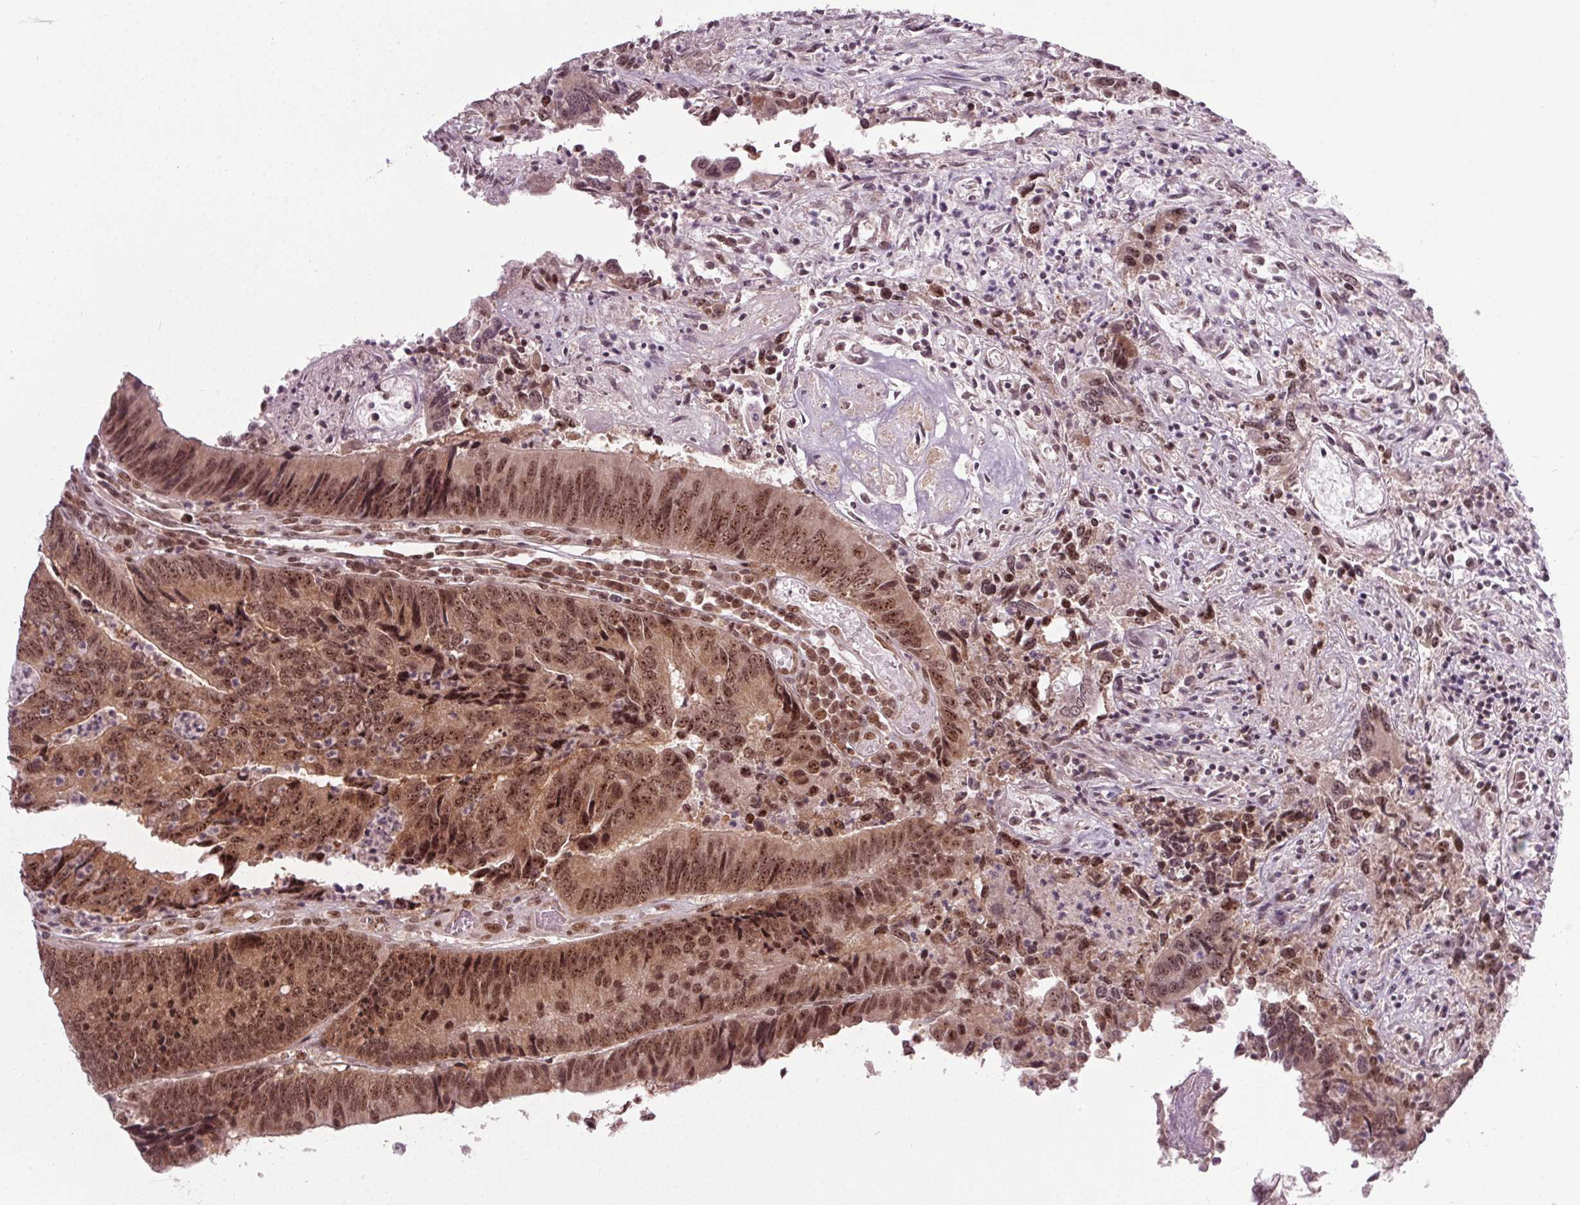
{"staining": {"intensity": "moderate", "quantity": ">75%", "location": "cytoplasmic/membranous,nuclear"}, "tissue": "colorectal cancer", "cell_type": "Tumor cells", "image_type": "cancer", "snomed": [{"axis": "morphology", "description": "Adenocarcinoma, NOS"}, {"axis": "topography", "description": "Colon"}], "caption": "Moderate cytoplasmic/membranous and nuclear protein expression is appreciated in approximately >75% of tumor cells in adenocarcinoma (colorectal).", "gene": "DDX41", "patient": {"sex": "female", "age": 67}}